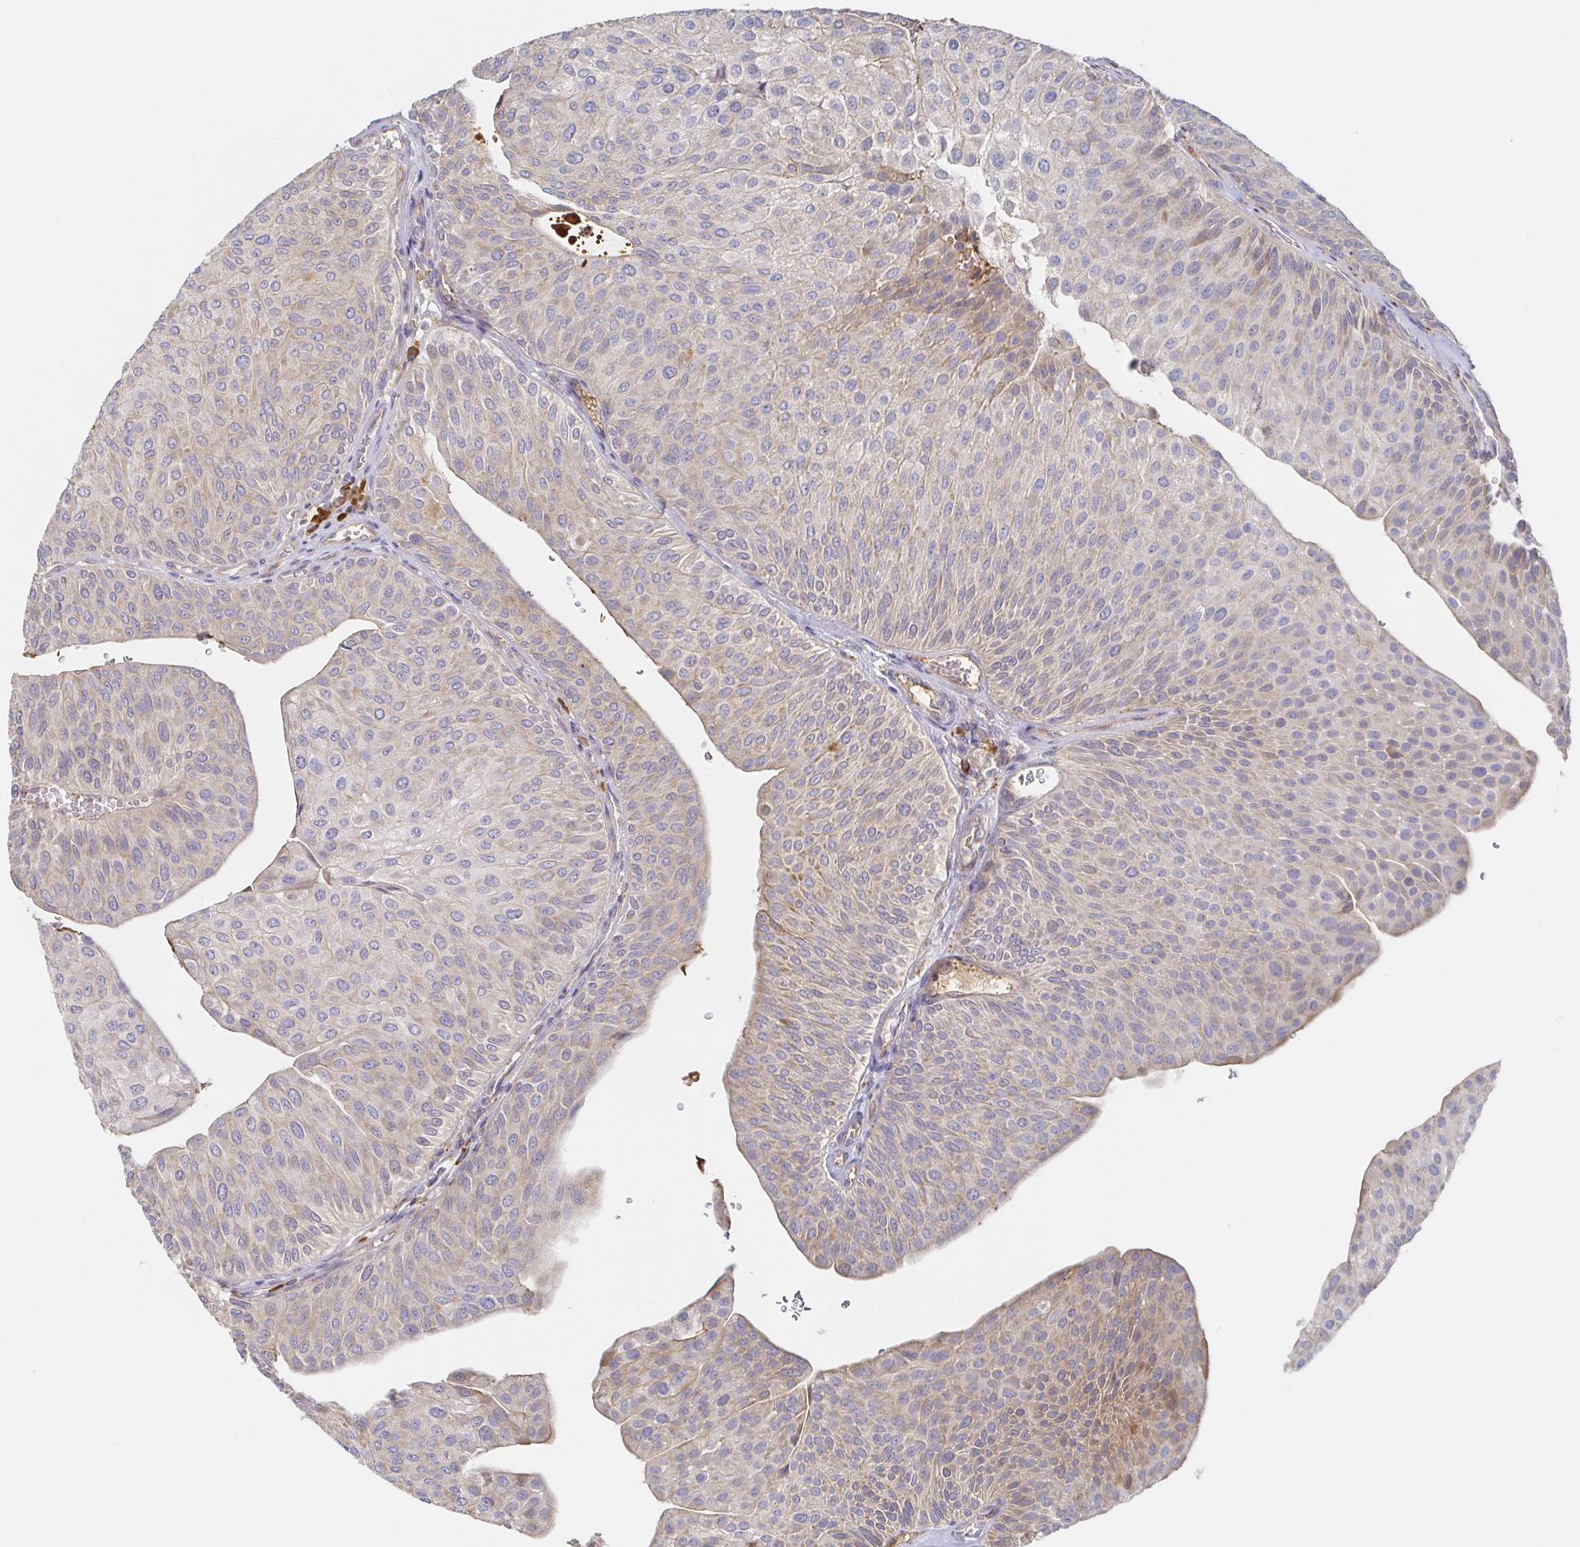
{"staining": {"intensity": "weak", "quantity": "<25%", "location": "cytoplasmic/membranous"}, "tissue": "urothelial cancer", "cell_type": "Tumor cells", "image_type": "cancer", "snomed": [{"axis": "morphology", "description": "Urothelial carcinoma, NOS"}, {"axis": "topography", "description": "Urinary bladder"}], "caption": "Tumor cells are negative for brown protein staining in transitional cell carcinoma.", "gene": "IRAK2", "patient": {"sex": "male", "age": 67}}